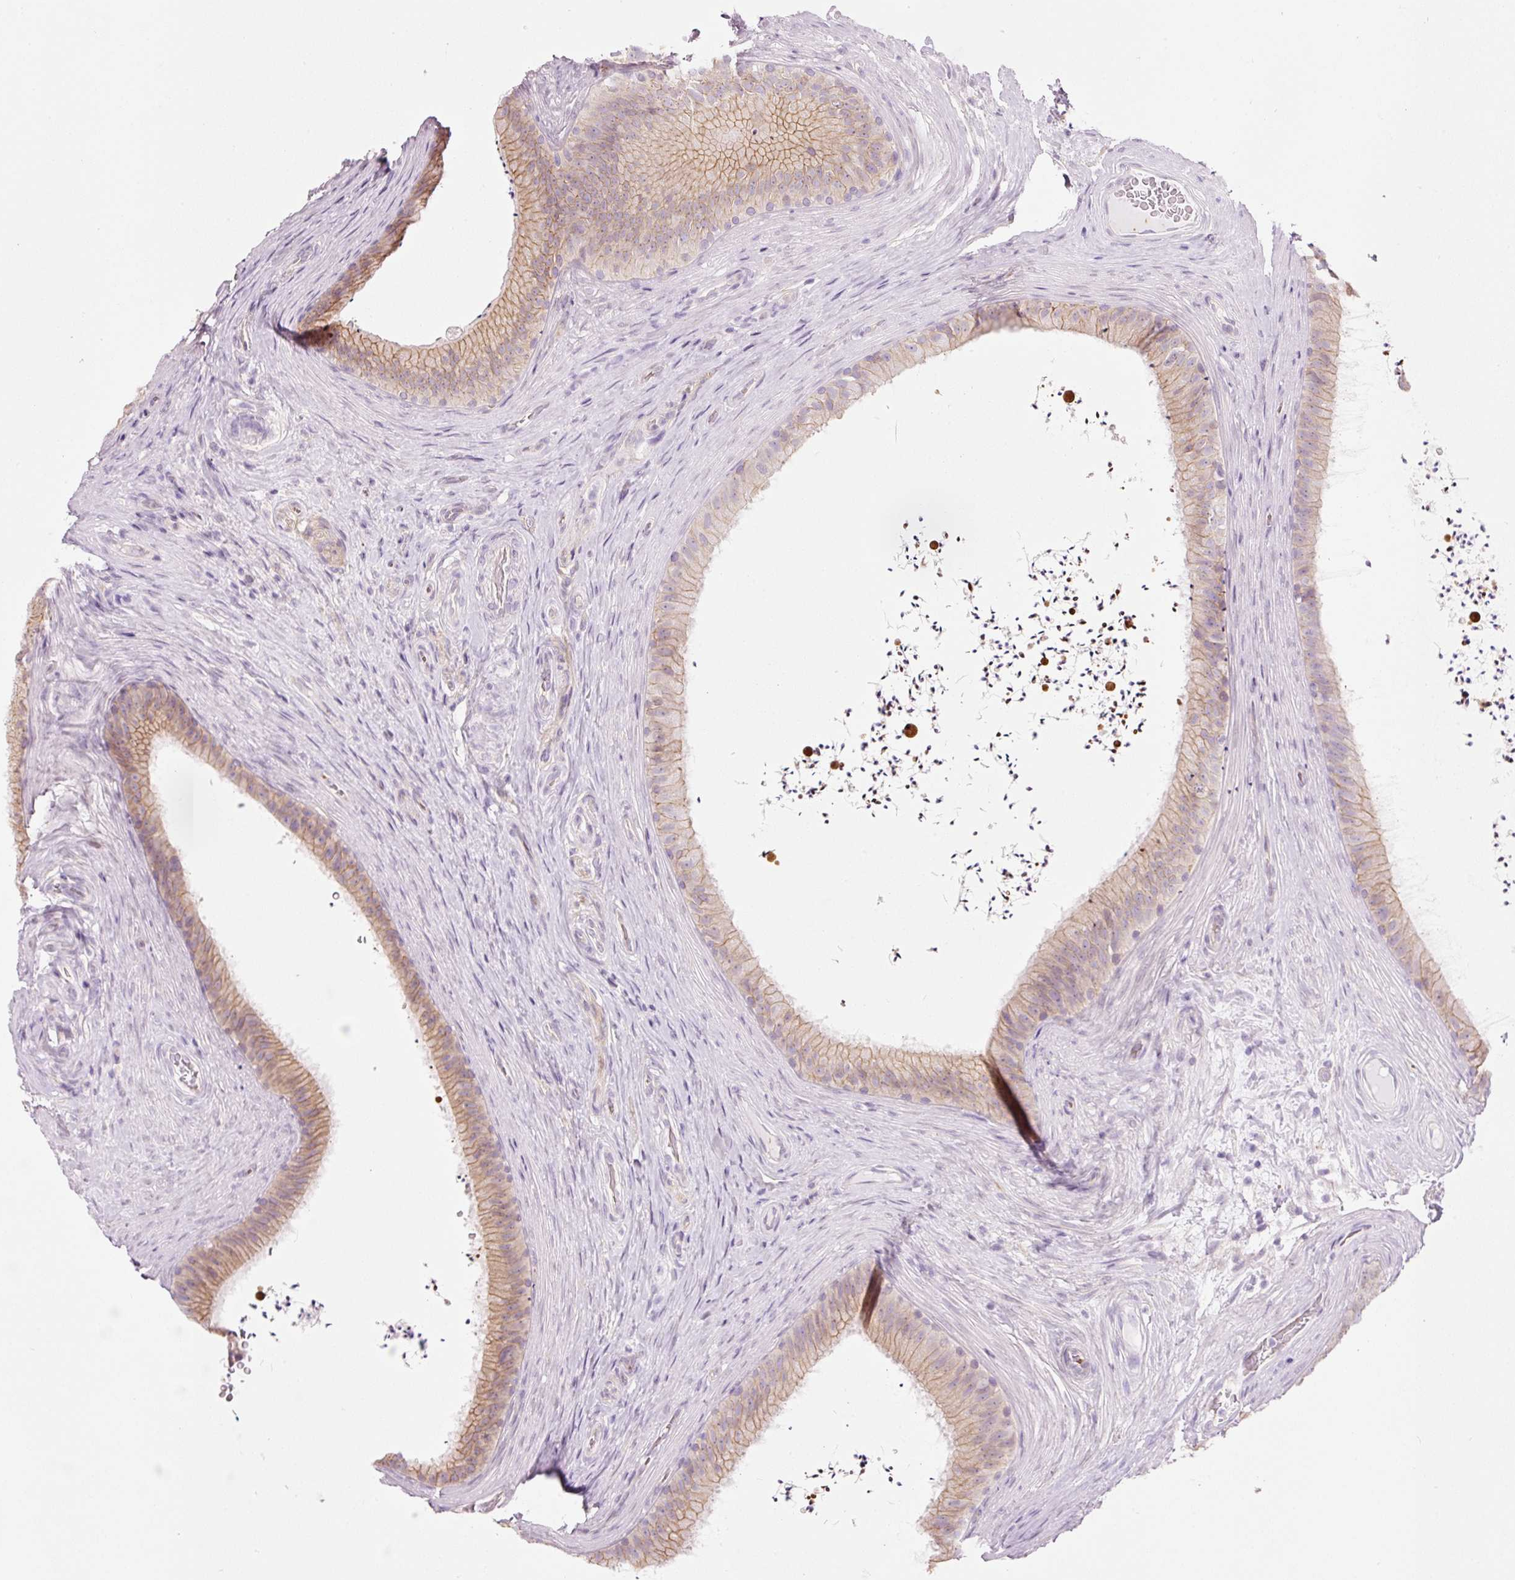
{"staining": {"intensity": "moderate", "quantity": "25%-75%", "location": "cytoplasmic/membranous"}, "tissue": "epididymis", "cell_type": "Glandular cells", "image_type": "normal", "snomed": [{"axis": "morphology", "description": "Normal tissue, NOS"}, {"axis": "topography", "description": "Testis"}, {"axis": "topography", "description": "Epididymis"}], "caption": "This micrograph exhibits benign epididymis stained with IHC to label a protein in brown. The cytoplasmic/membranous of glandular cells show moderate positivity for the protein. Nuclei are counter-stained blue.", "gene": "HSPA4L", "patient": {"sex": "male", "age": 41}}